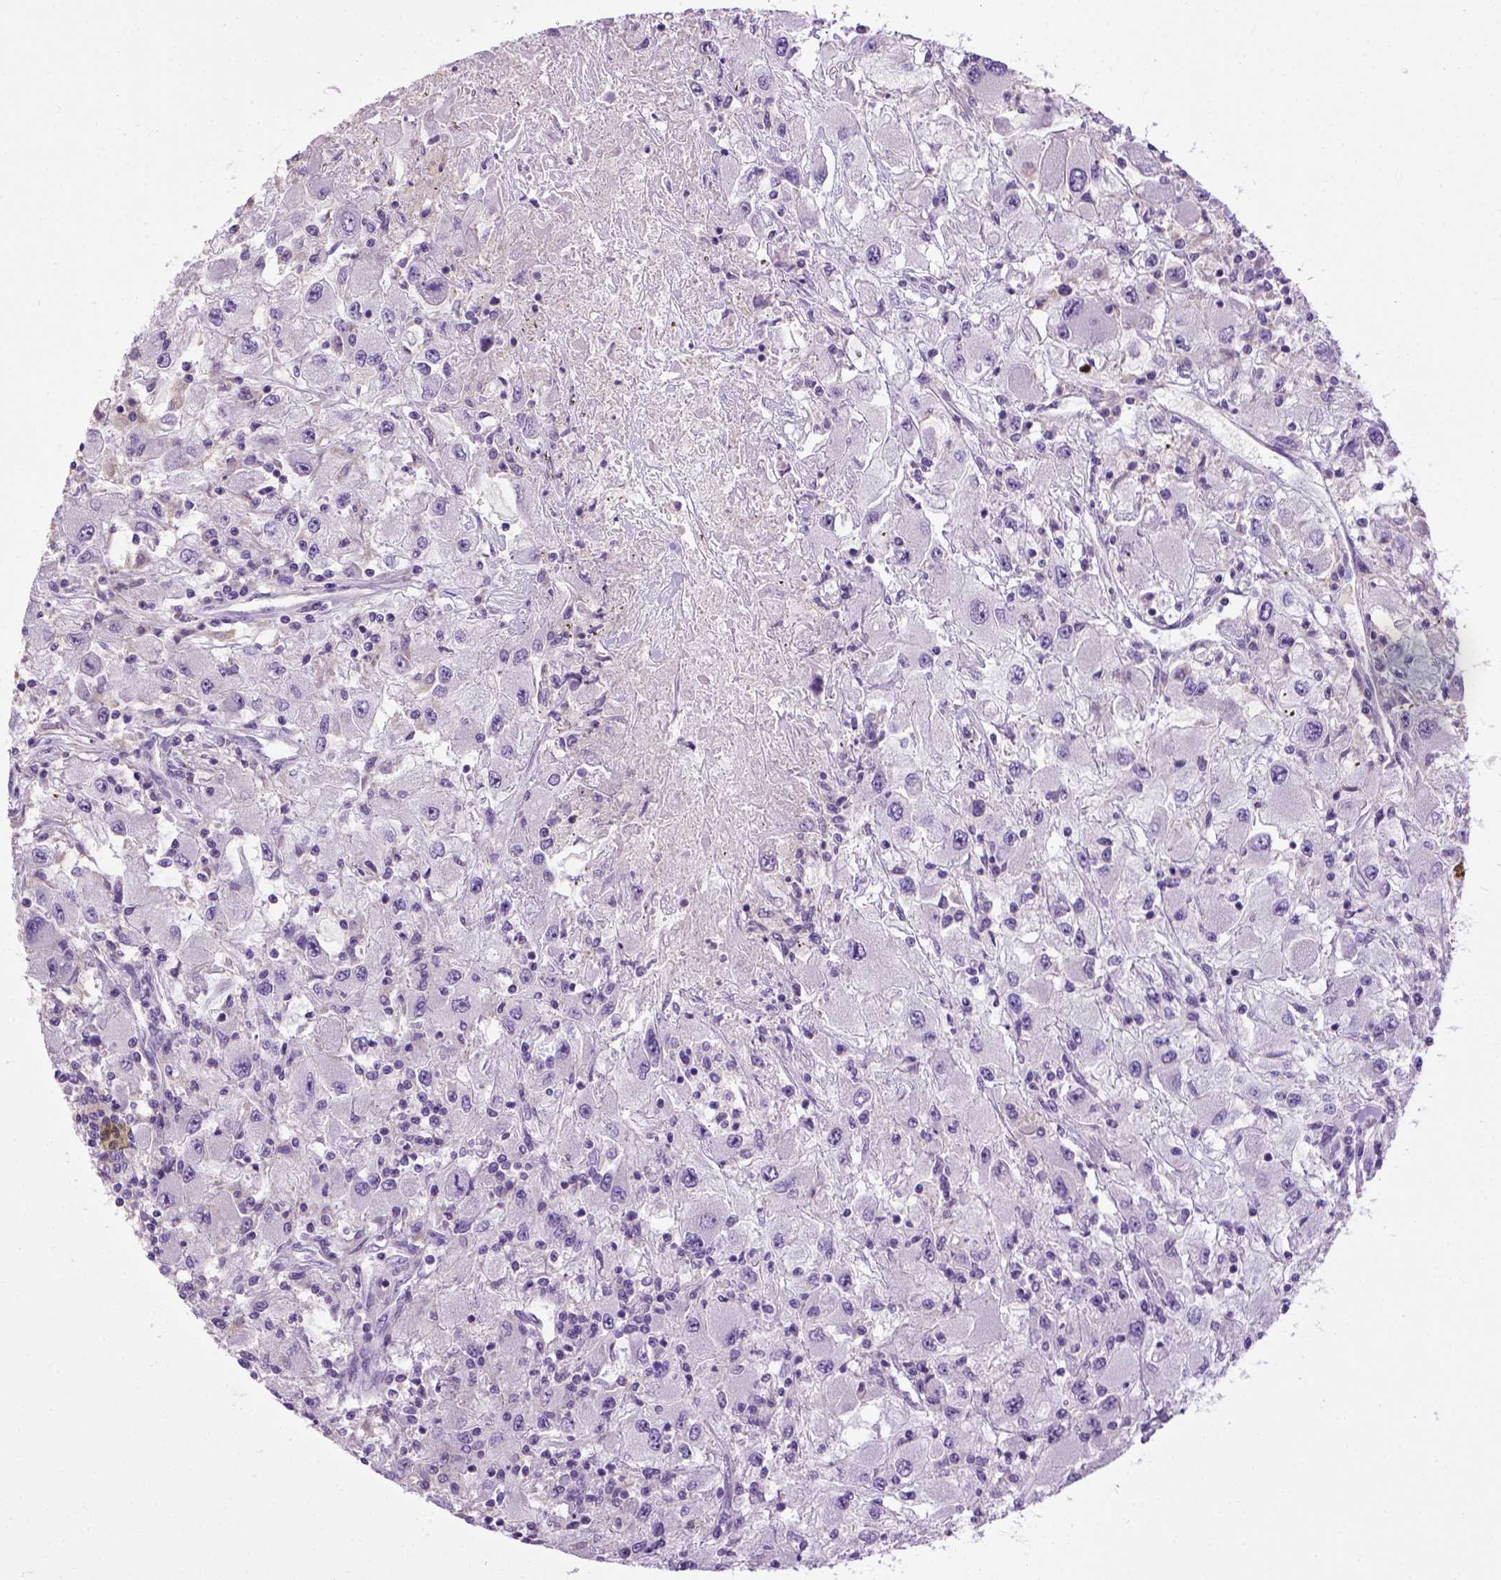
{"staining": {"intensity": "negative", "quantity": "none", "location": "none"}, "tissue": "renal cancer", "cell_type": "Tumor cells", "image_type": "cancer", "snomed": [{"axis": "morphology", "description": "Adenocarcinoma, NOS"}, {"axis": "topography", "description": "Kidney"}], "caption": "Immunohistochemical staining of human renal adenocarcinoma reveals no significant positivity in tumor cells.", "gene": "CDH1", "patient": {"sex": "female", "age": 67}}